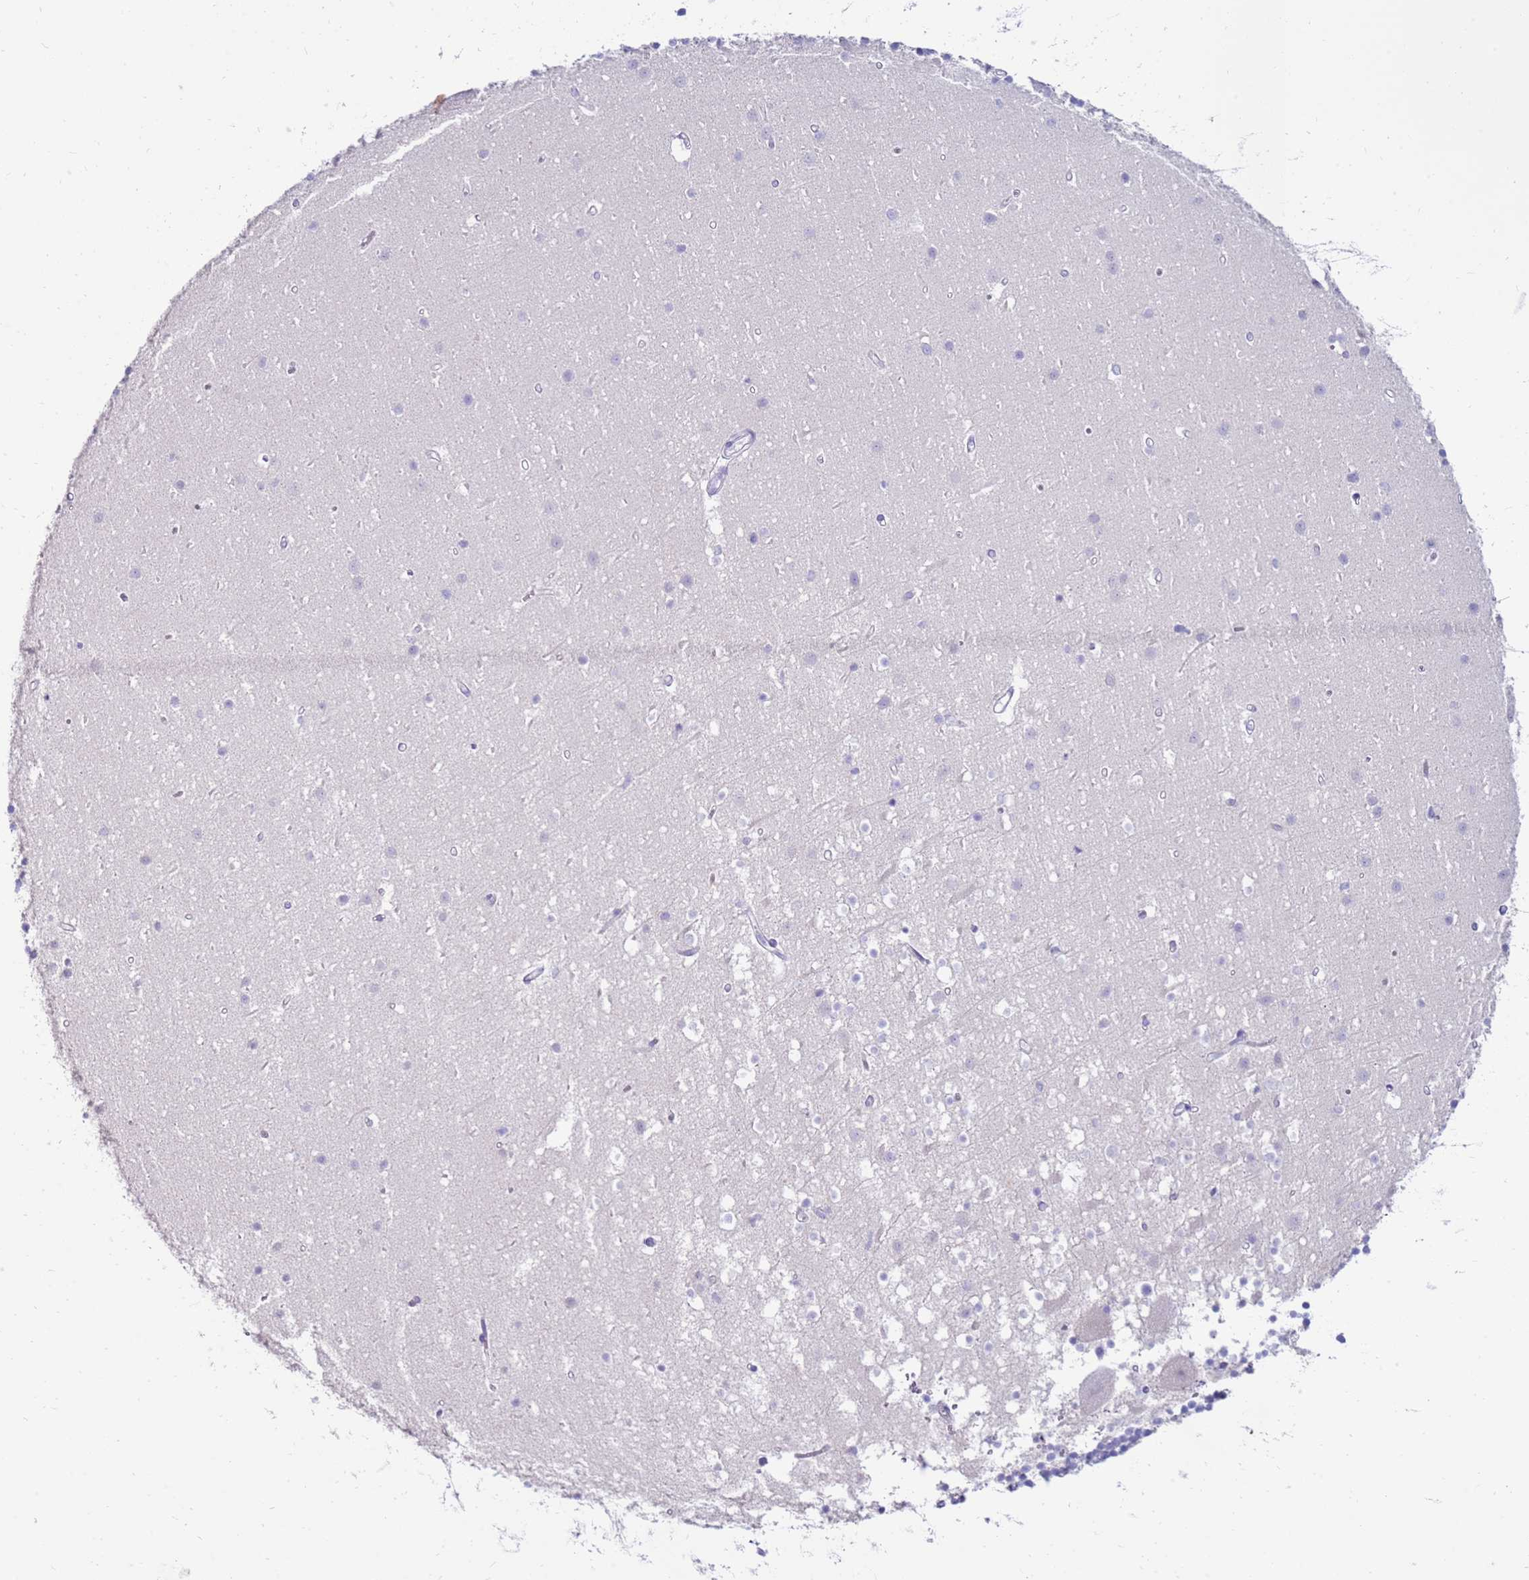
{"staining": {"intensity": "negative", "quantity": "none", "location": "none"}, "tissue": "cerebellum", "cell_type": "Cells in granular layer", "image_type": "normal", "snomed": [{"axis": "morphology", "description": "Normal tissue, NOS"}, {"axis": "topography", "description": "Cerebellum"}], "caption": "Human cerebellum stained for a protein using immunohistochemistry (IHC) exhibits no staining in cells in granular layer.", "gene": "EVPLL", "patient": {"sex": "male", "age": 54}}